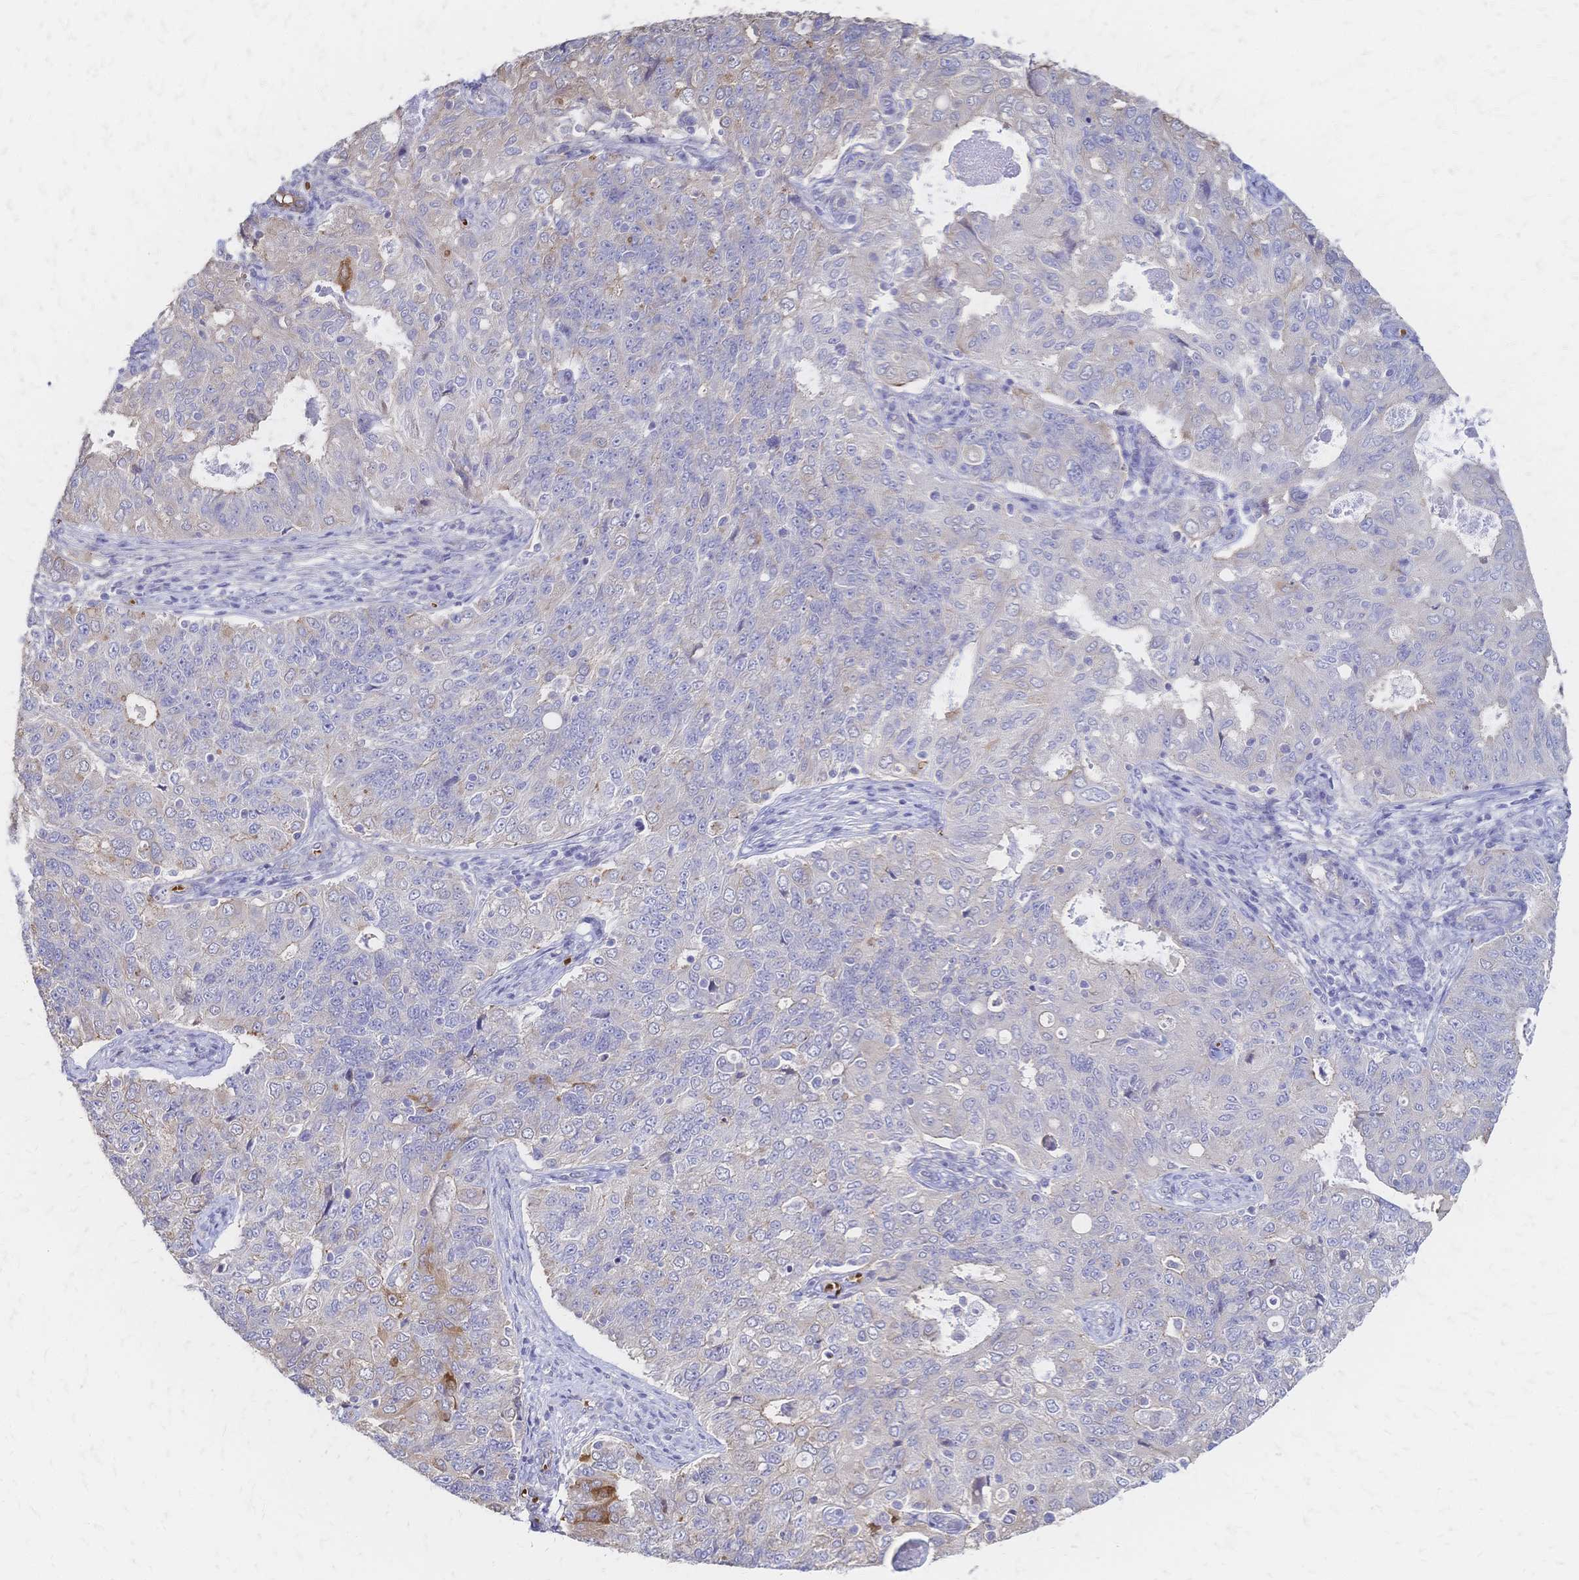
{"staining": {"intensity": "moderate", "quantity": "<25%", "location": "cytoplasmic/membranous"}, "tissue": "endometrial cancer", "cell_type": "Tumor cells", "image_type": "cancer", "snomed": [{"axis": "morphology", "description": "Adenocarcinoma, NOS"}, {"axis": "topography", "description": "Endometrium"}], "caption": "Brown immunohistochemical staining in human adenocarcinoma (endometrial) shows moderate cytoplasmic/membranous positivity in about <25% of tumor cells.", "gene": "SLC5A1", "patient": {"sex": "female", "age": 43}}